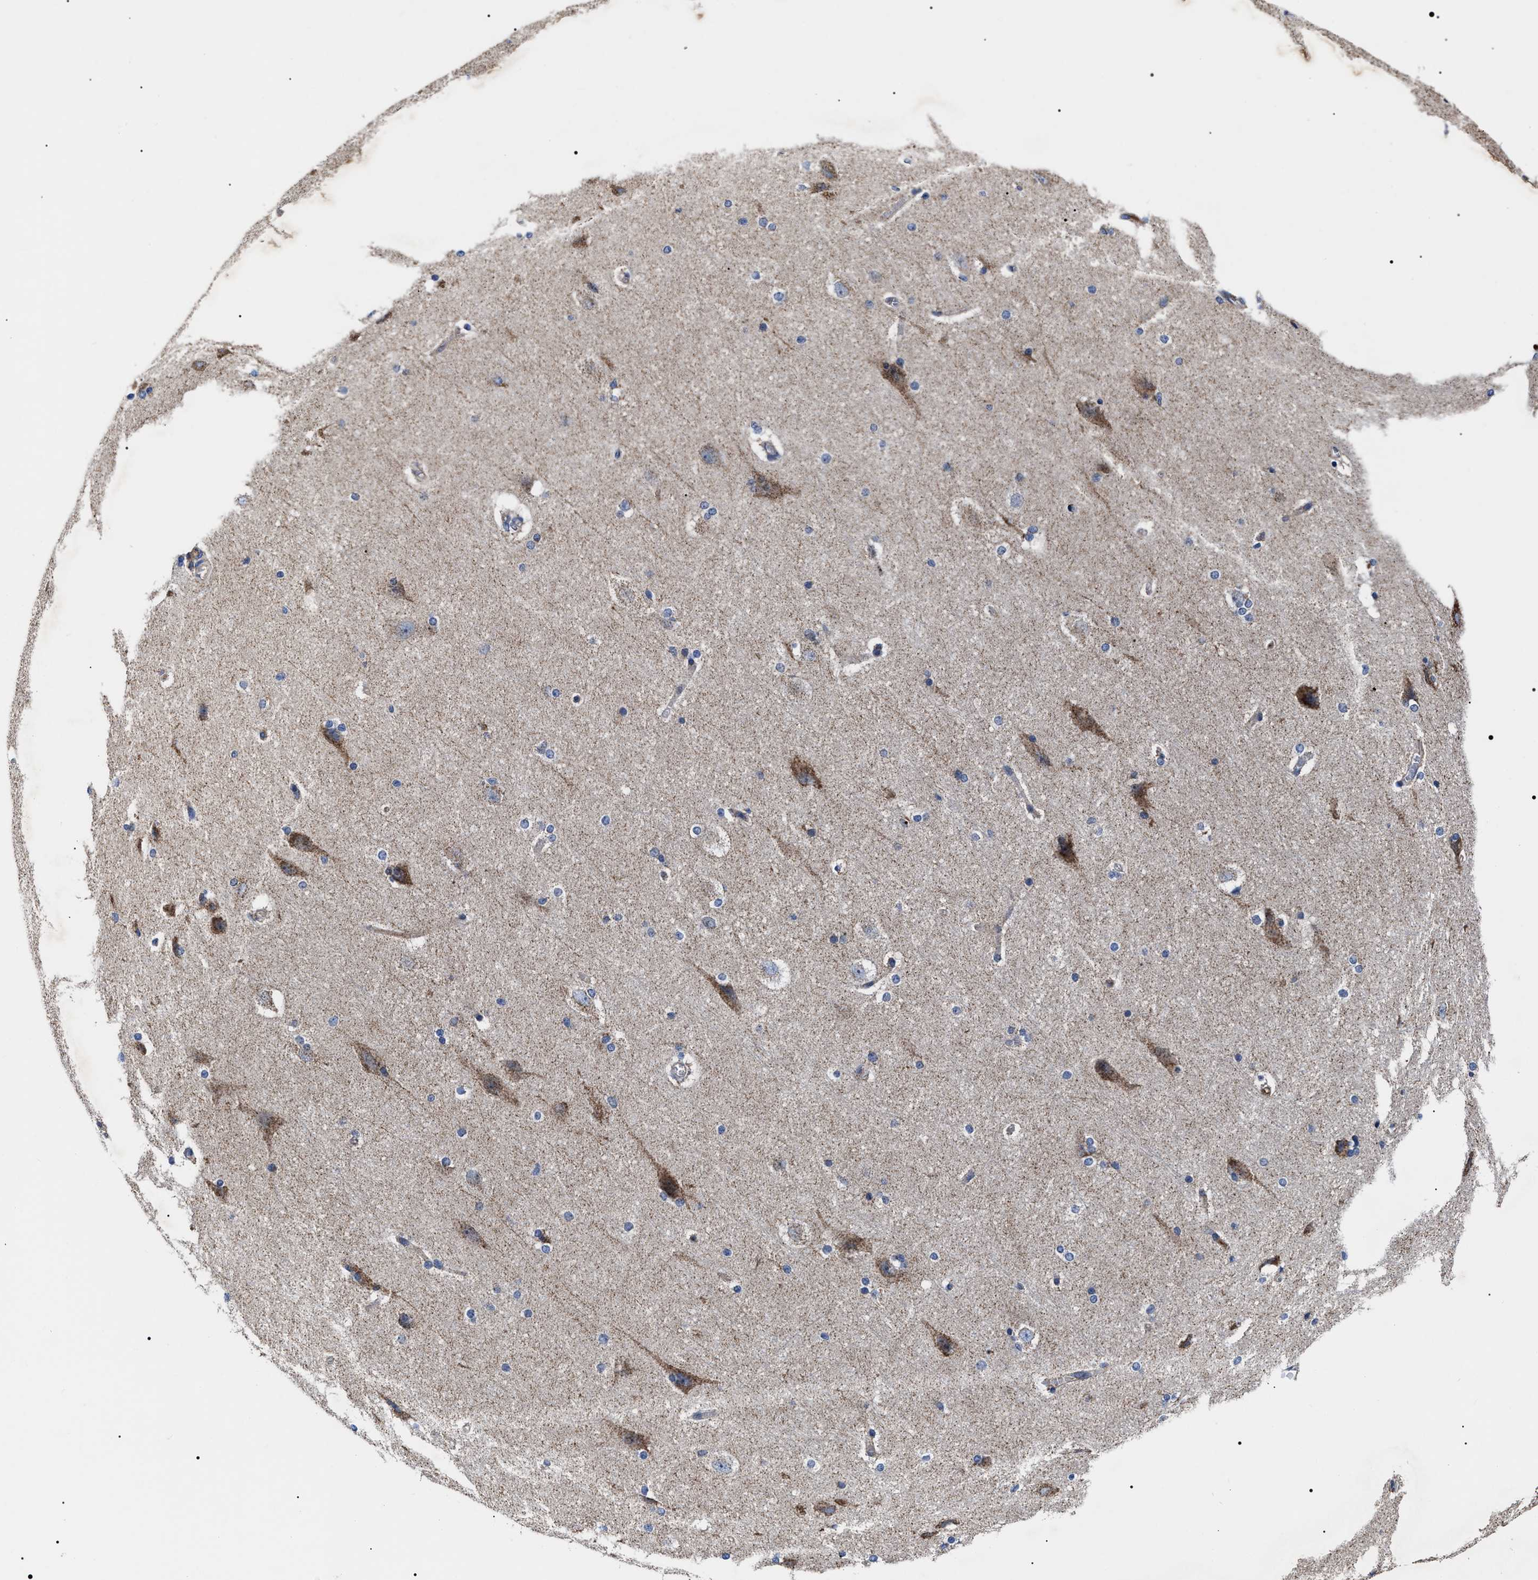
{"staining": {"intensity": "weak", "quantity": ">75%", "location": "cytoplasmic/membranous"}, "tissue": "cerebral cortex", "cell_type": "Endothelial cells", "image_type": "normal", "snomed": [{"axis": "morphology", "description": "Normal tissue, NOS"}, {"axis": "topography", "description": "Cerebral cortex"}, {"axis": "topography", "description": "Hippocampus"}], "caption": "DAB immunohistochemical staining of benign human cerebral cortex shows weak cytoplasmic/membranous protein positivity in about >75% of endothelial cells. The staining is performed using DAB brown chromogen to label protein expression. The nuclei are counter-stained blue using hematoxylin.", "gene": "MACC1", "patient": {"sex": "female", "age": 19}}